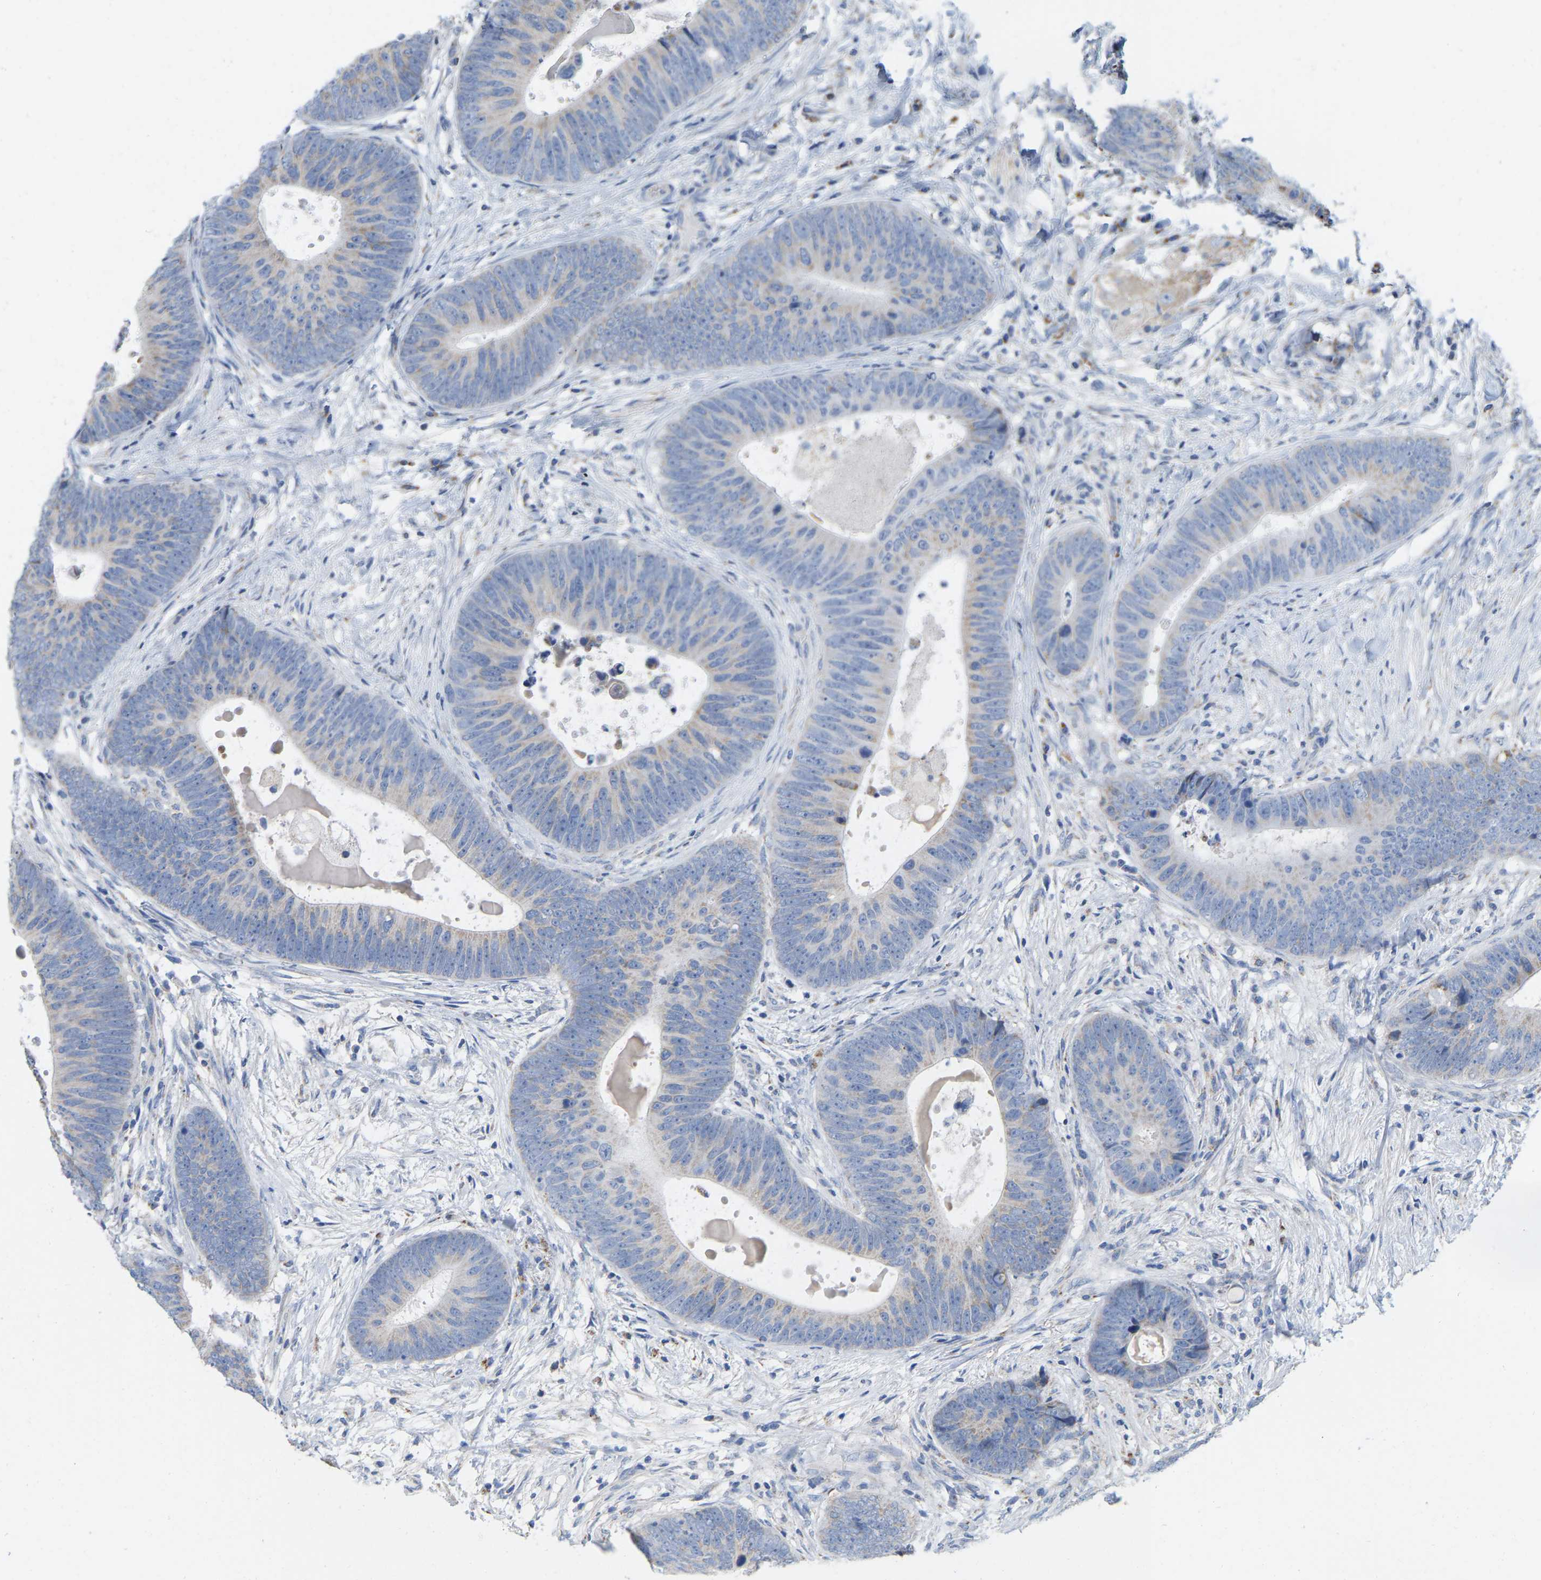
{"staining": {"intensity": "negative", "quantity": "none", "location": "none"}, "tissue": "colorectal cancer", "cell_type": "Tumor cells", "image_type": "cancer", "snomed": [{"axis": "morphology", "description": "Adenocarcinoma, NOS"}, {"axis": "topography", "description": "Colon"}], "caption": "The histopathology image displays no staining of tumor cells in adenocarcinoma (colorectal).", "gene": "CBLB", "patient": {"sex": "male", "age": 56}}